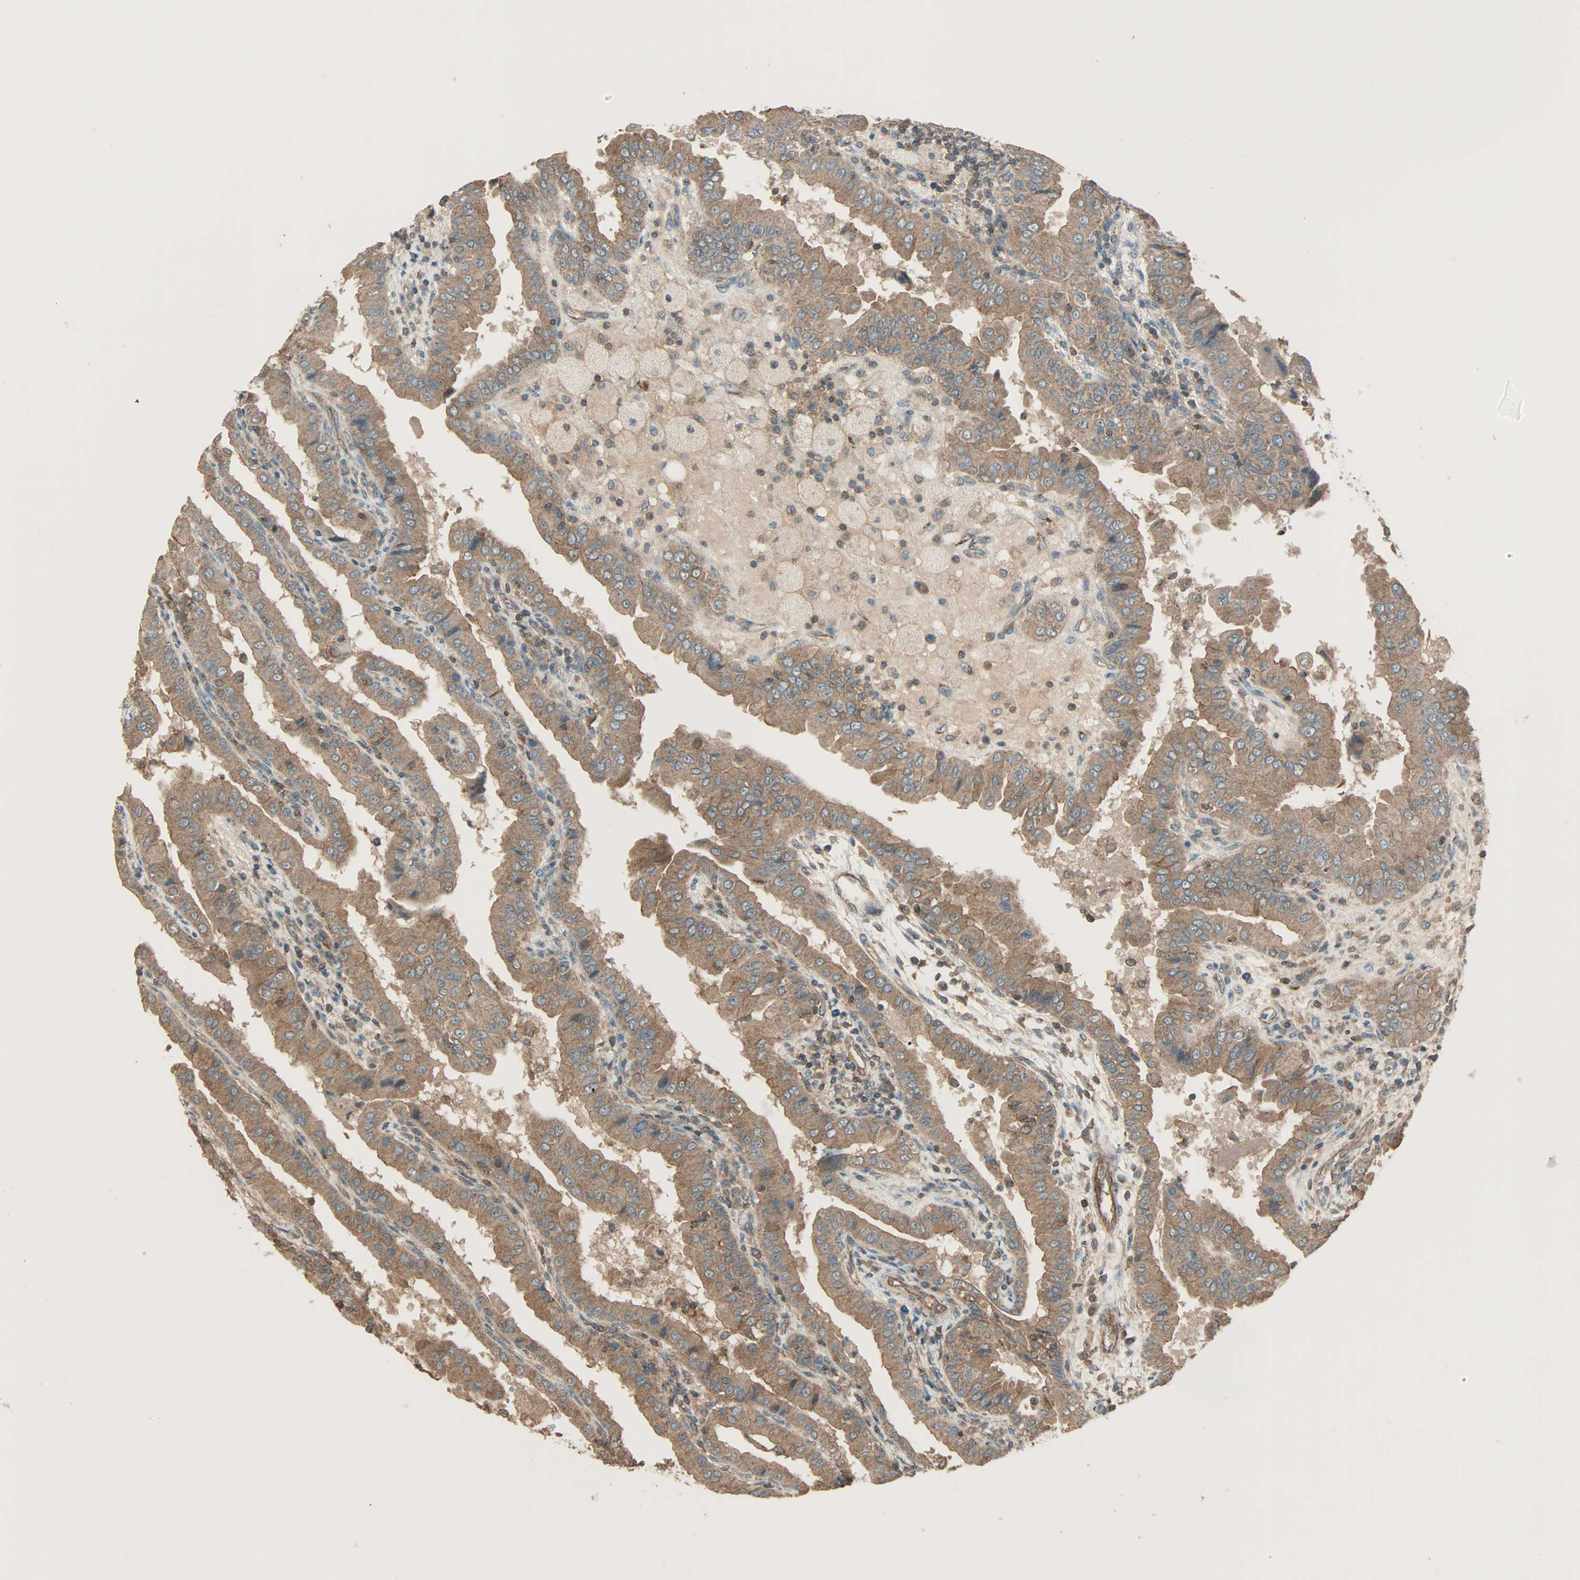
{"staining": {"intensity": "moderate", "quantity": ">75%", "location": "cytoplasmic/membranous"}, "tissue": "thyroid cancer", "cell_type": "Tumor cells", "image_type": "cancer", "snomed": [{"axis": "morphology", "description": "Papillary adenocarcinoma, NOS"}, {"axis": "topography", "description": "Thyroid gland"}], "caption": "Moderate cytoplasmic/membranous staining is seen in approximately >75% of tumor cells in thyroid cancer (papillary adenocarcinoma).", "gene": "MAP3K21", "patient": {"sex": "male", "age": 33}}